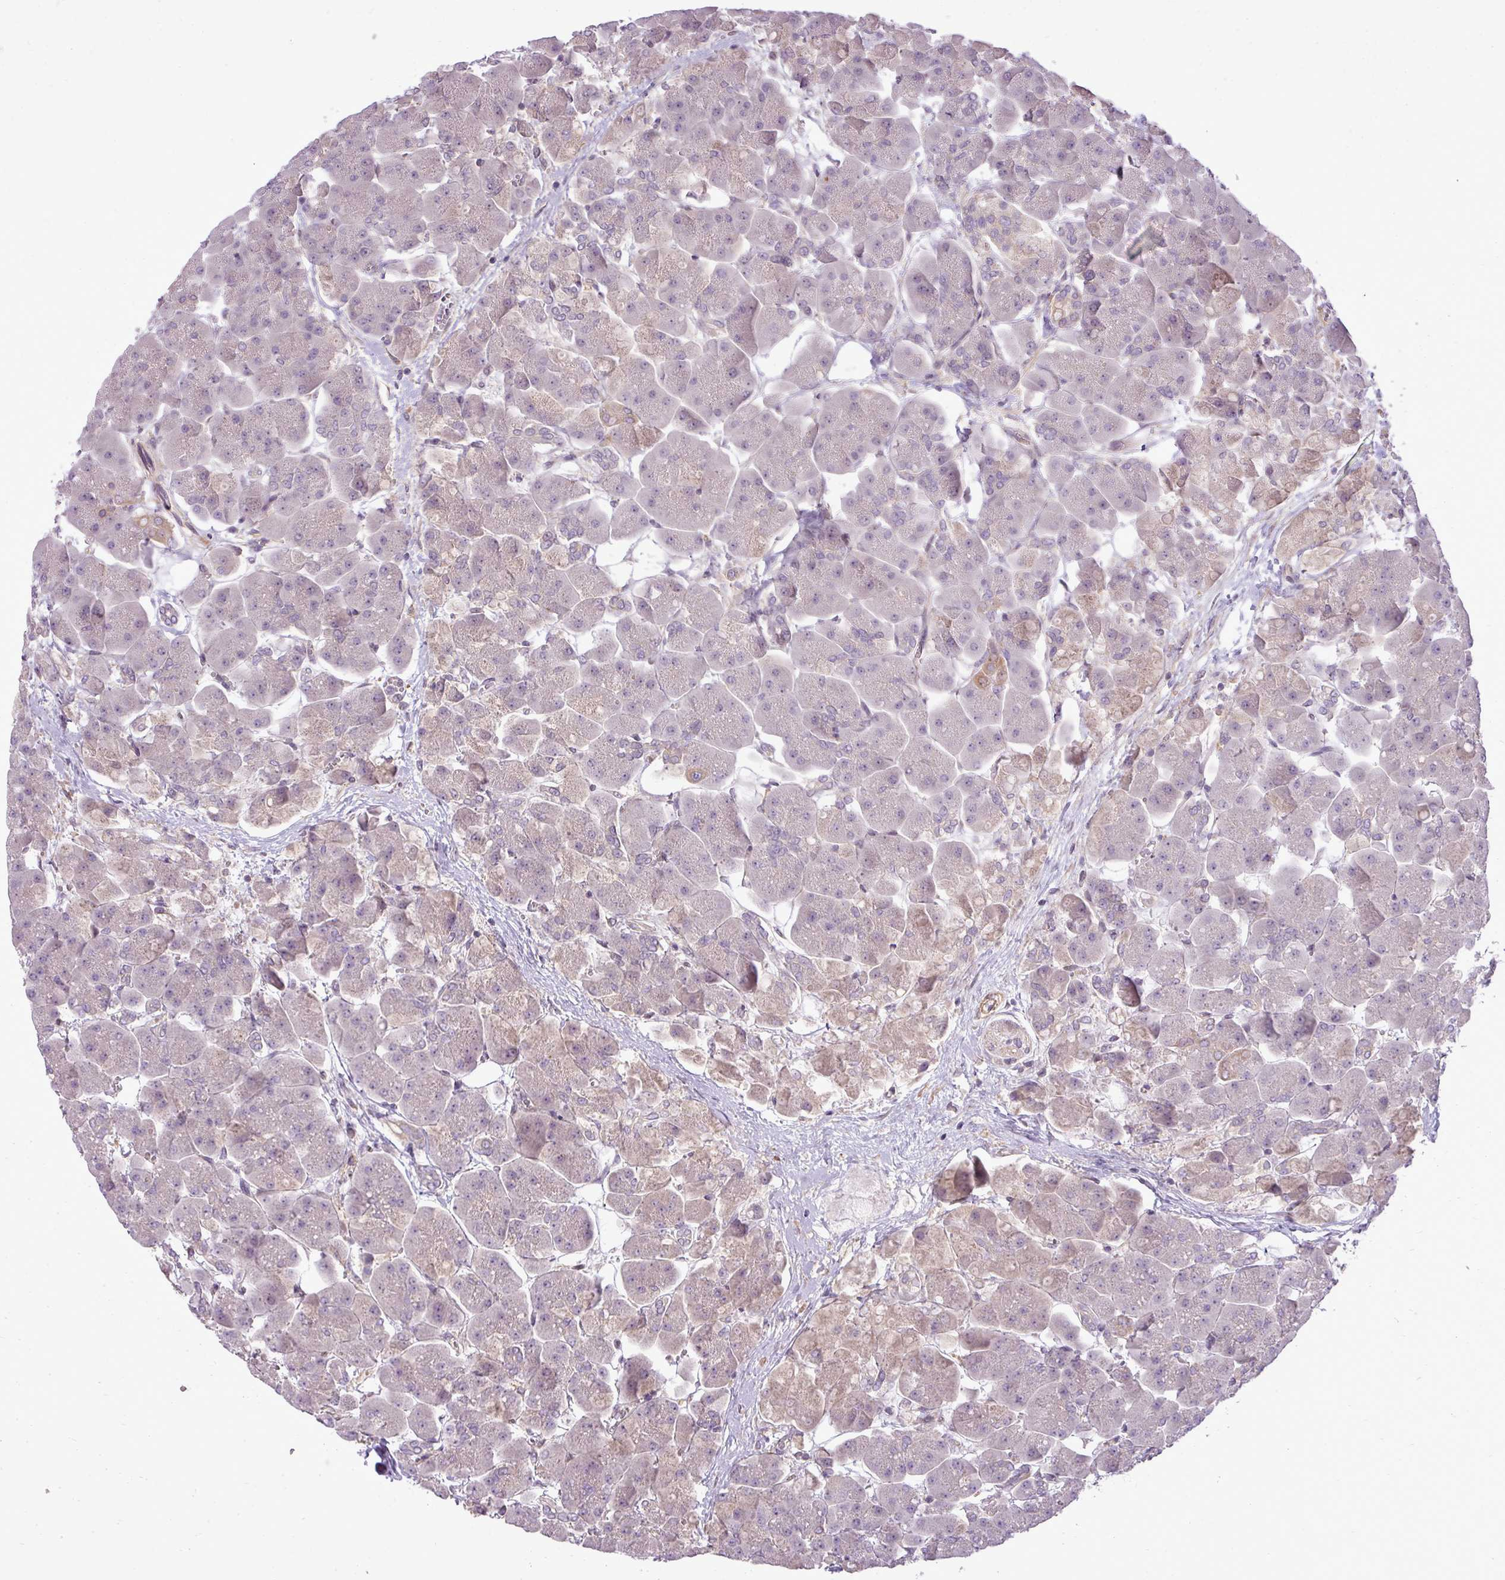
{"staining": {"intensity": "weak", "quantity": "<25%", "location": "cytoplasmic/membranous"}, "tissue": "pancreas", "cell_type": "Exocrine glandular cells", "image_type": "normal", "snomed": [{"axis": "morphology", "description": "Normal tissue, NOS"}, {"axis": "topography", "description": "Pancreas"}], "caption": "Exocrine glandular cells are negative for brown protein staining in benign pancreas.", "gene": "PDRG1", "patient": {"sex": "male", "age": 66}}